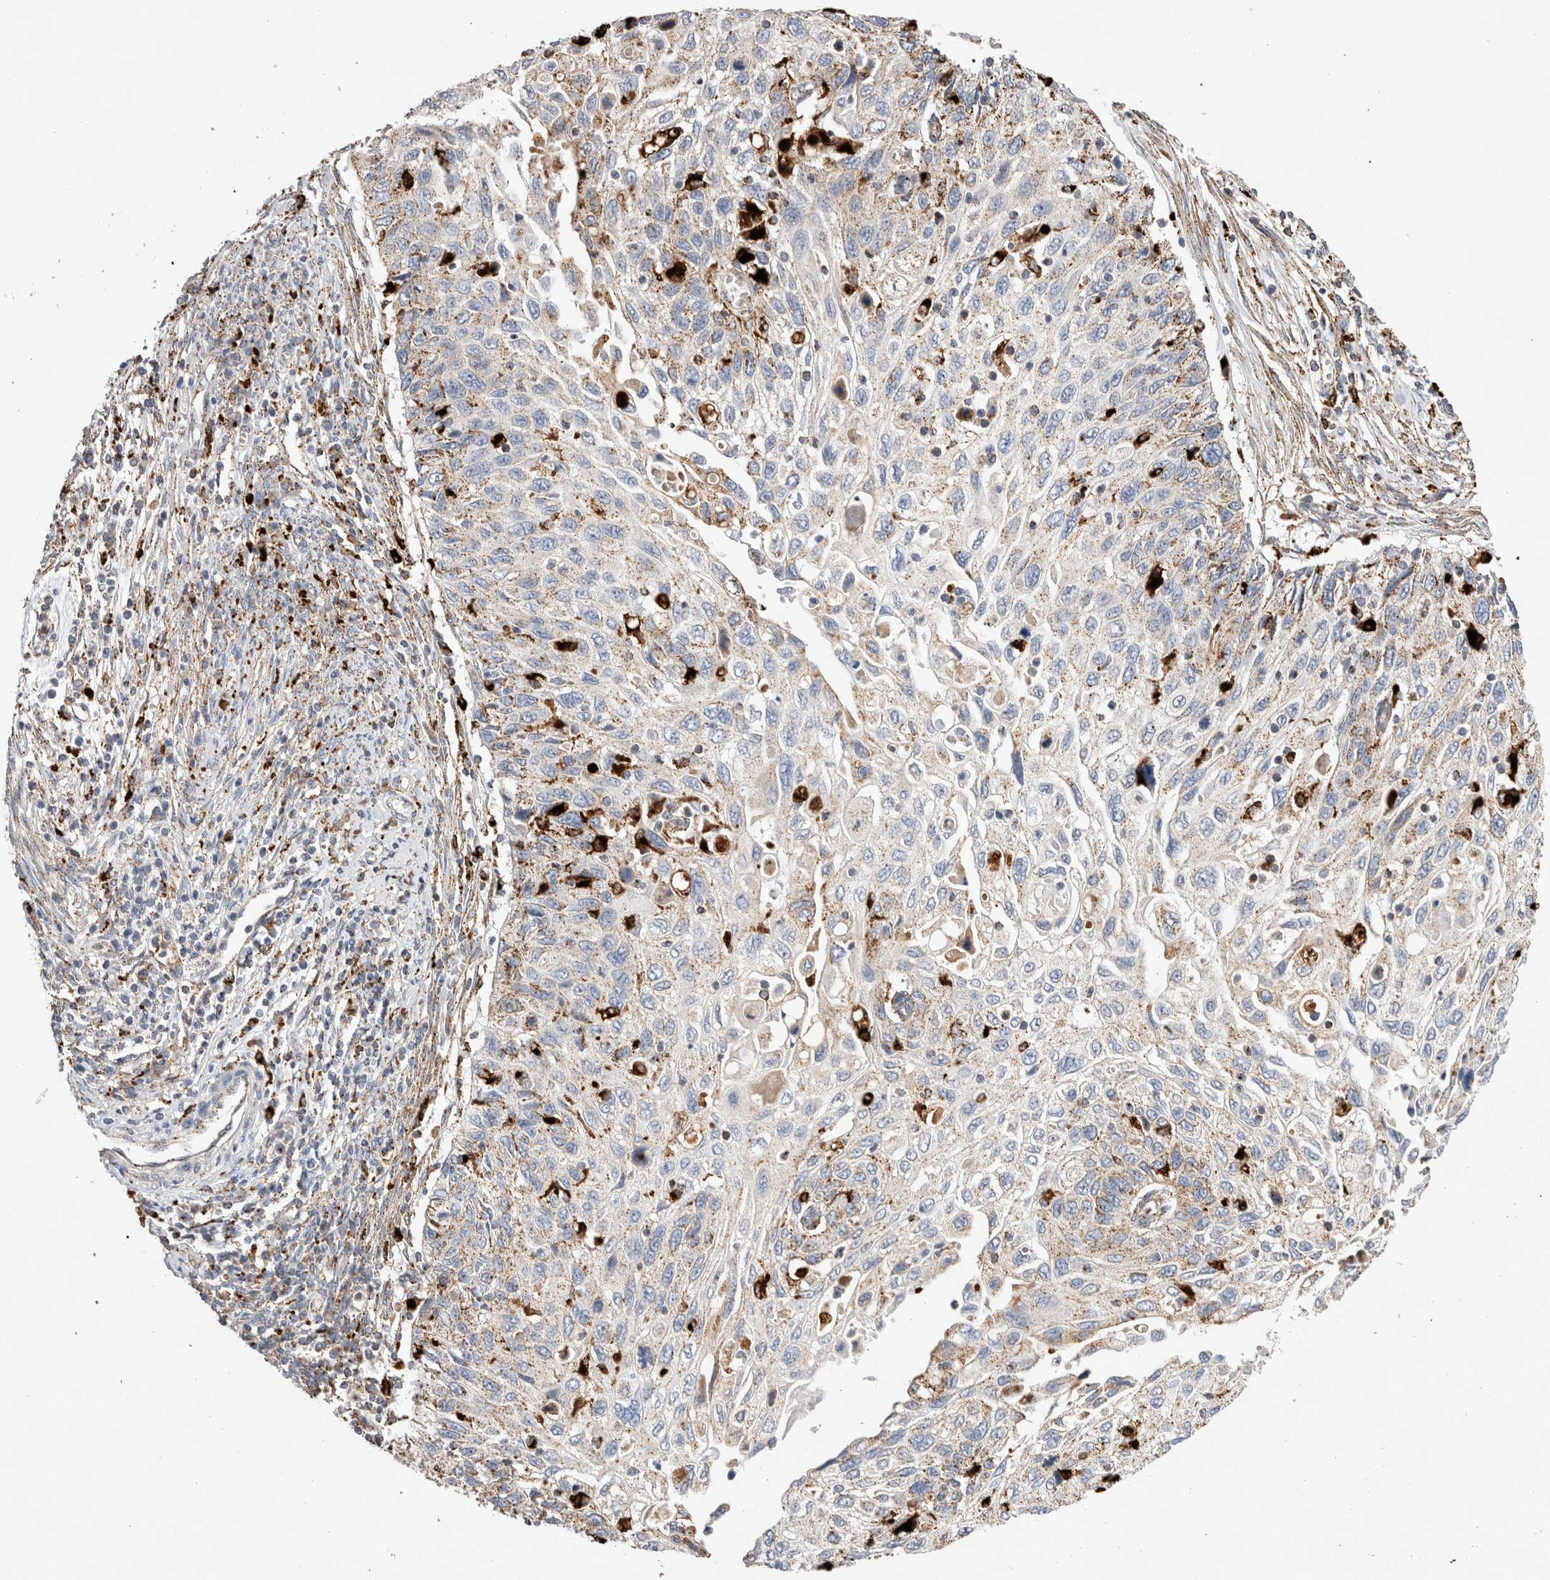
{"staining": {"intensity": "weak", "quantity": "25%-75%", "location": "cytoplasmic/membranous"}, "tissue": "cervical cancer", "cell_type": "Tumor cells", "image_type": "cancer", "snomed": [{"axis": "morphology", "description": "Squamous cell carcinoma, NOS"}, {"axis": "topography", "description": "Cervix"}], "caption": "Tumor cells demonstrate low levels of weak cytoplasmic/membranous staining in approximately 25%-75% of cells in cervical cancer (squamous cell carcinoma).", "gene": "CTSA", "patient": {"sex": "female", "age": 70}}